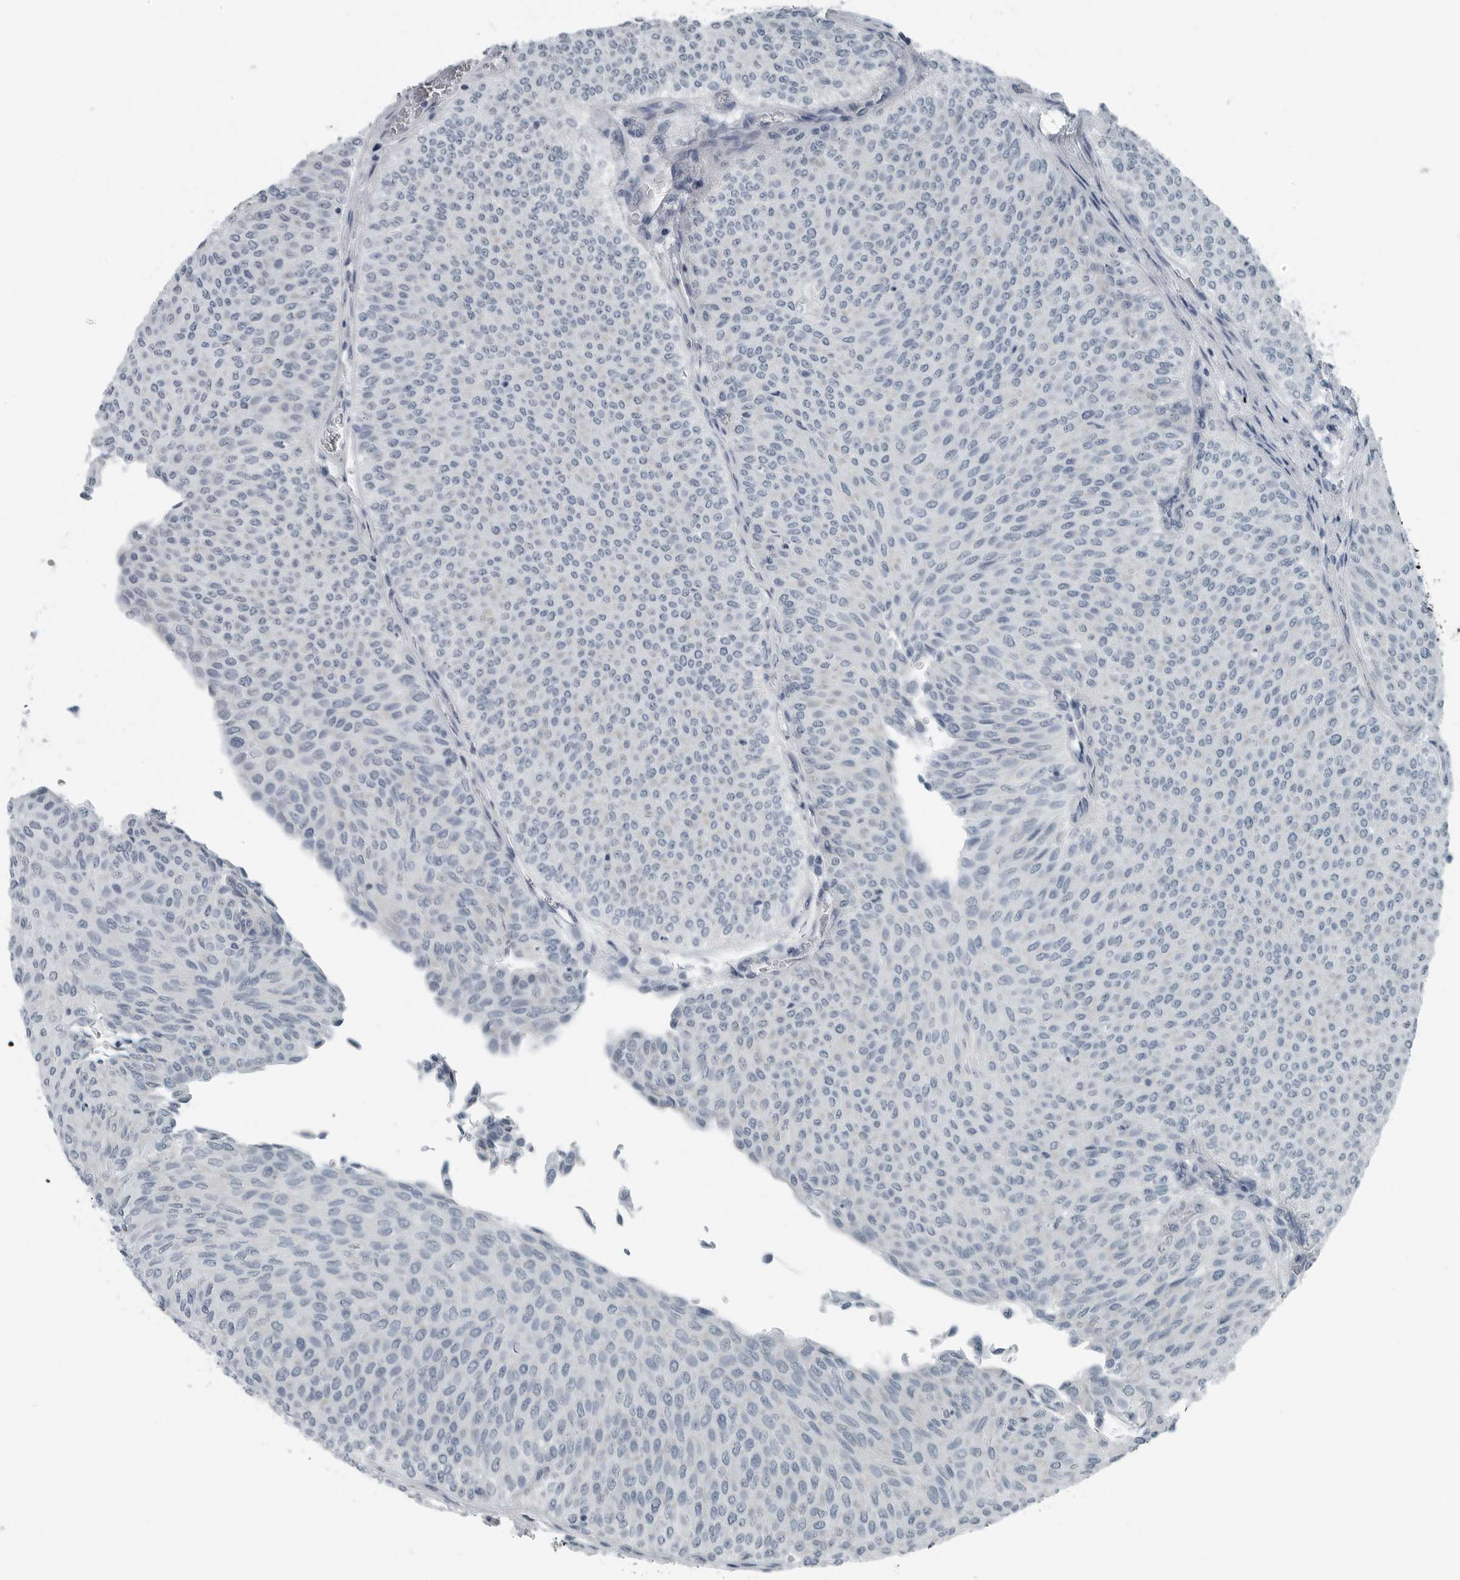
{"staining": {"intensity": "negative", "quantity": "none", "location": "none"}, "tissue": "urothelial cancer", "cell_type": "Tumor cells", "image_type": "cancer", "snomed": [{"axis": "morphology", "description": "Urothelial carcinoma, Low grade"}, {"axis": "topography", "description": "Urinary bladder"}], "caption": "IHC photomicrograph of urothelial cancer stained for a protein (brown), which exhibits no expression in tumor cells.", "gene": "ZPBP2", "patient": {"sex": "male", "age": 78}}